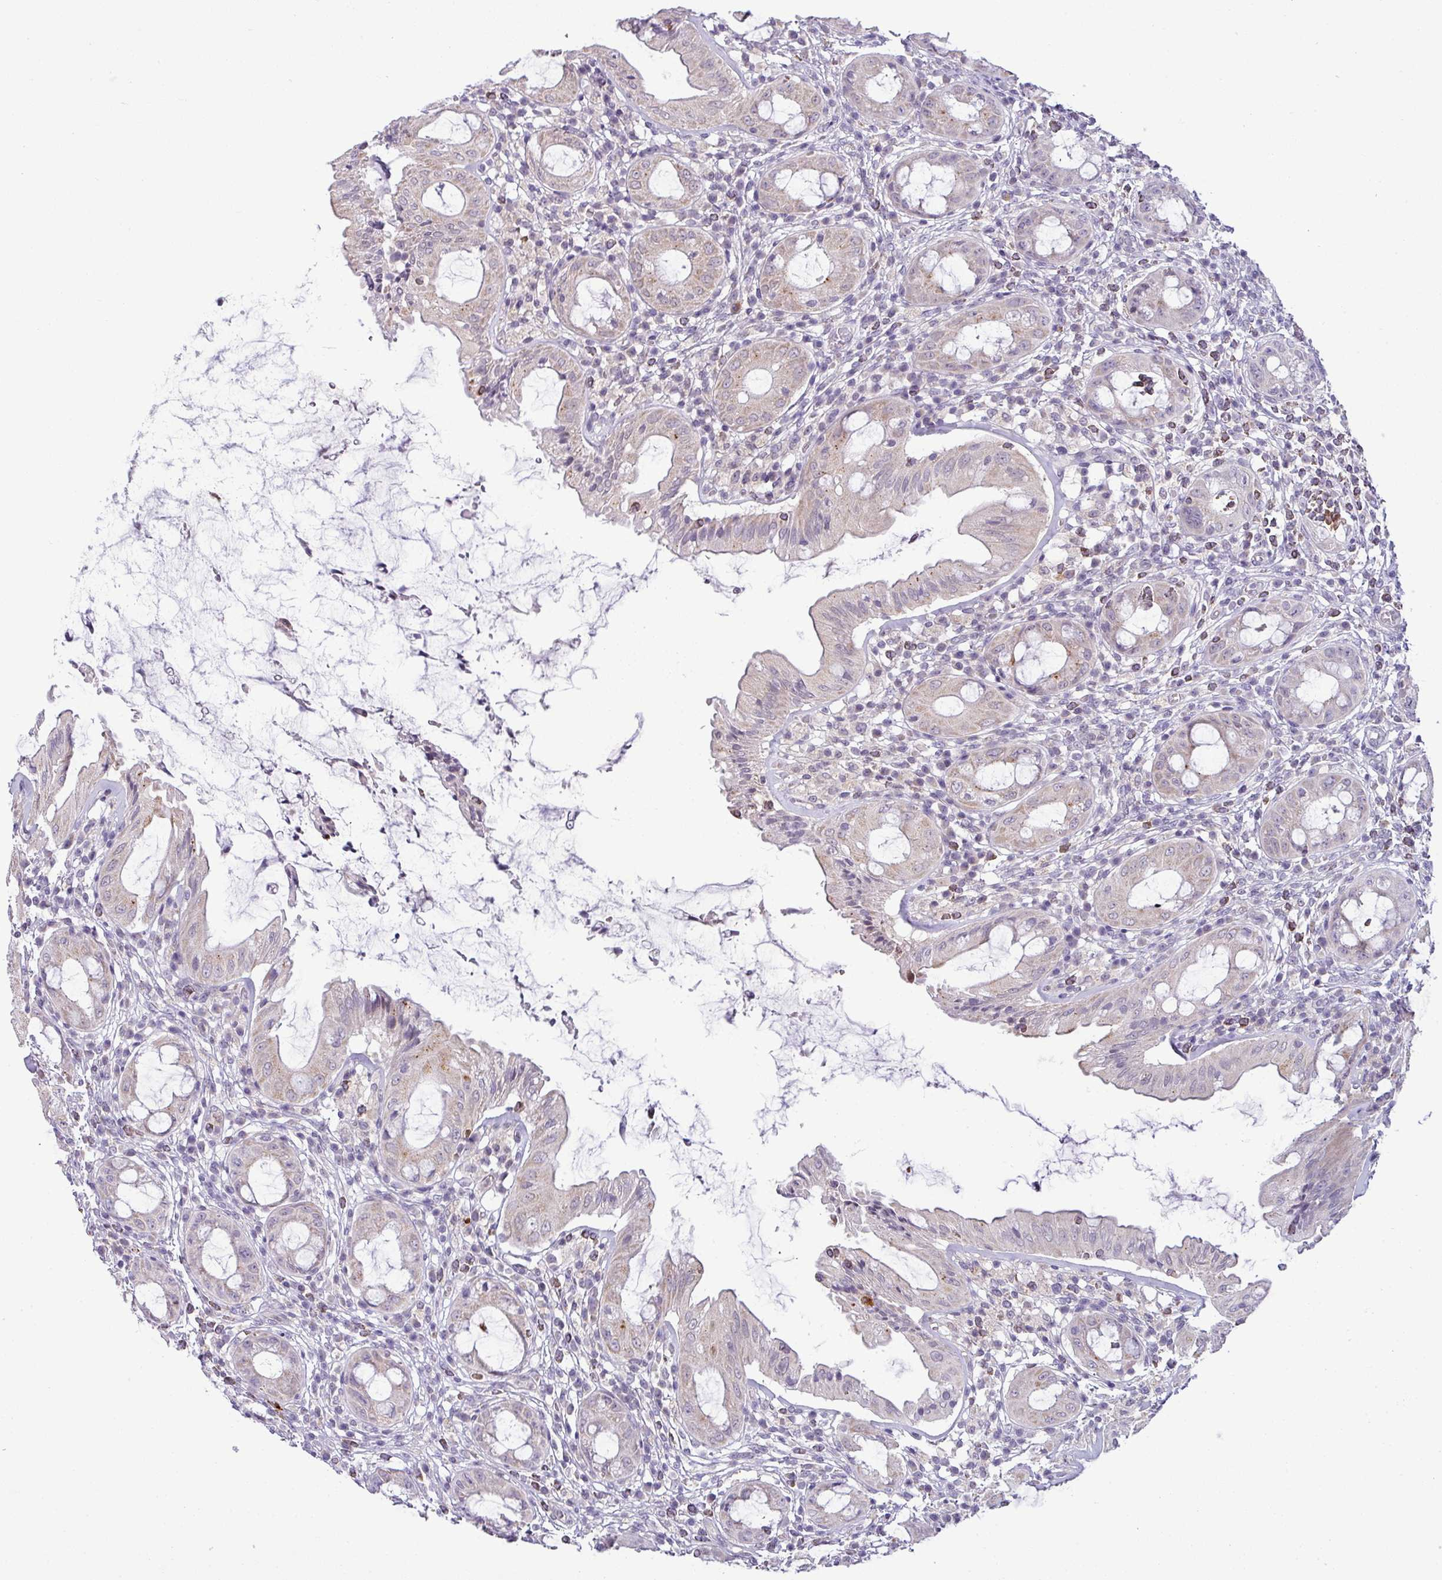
{"staining": {"intensity": "negative", "quantity": "none", "location": "none"}, "tissue": "rectum", "cell_type": "Glandular cells", "image_type": "normal", "snomed": [{"axis": "morphology", "description": "Normal tissue, NOS"}, {"axis": "topography", "description": "Rectum"}], "caption": "Protein analysis of unremarkable rectum displays no significant expression in glandular cells.", "gene": "HBEGF", "patient": {"sex": "female", "age": 57}}